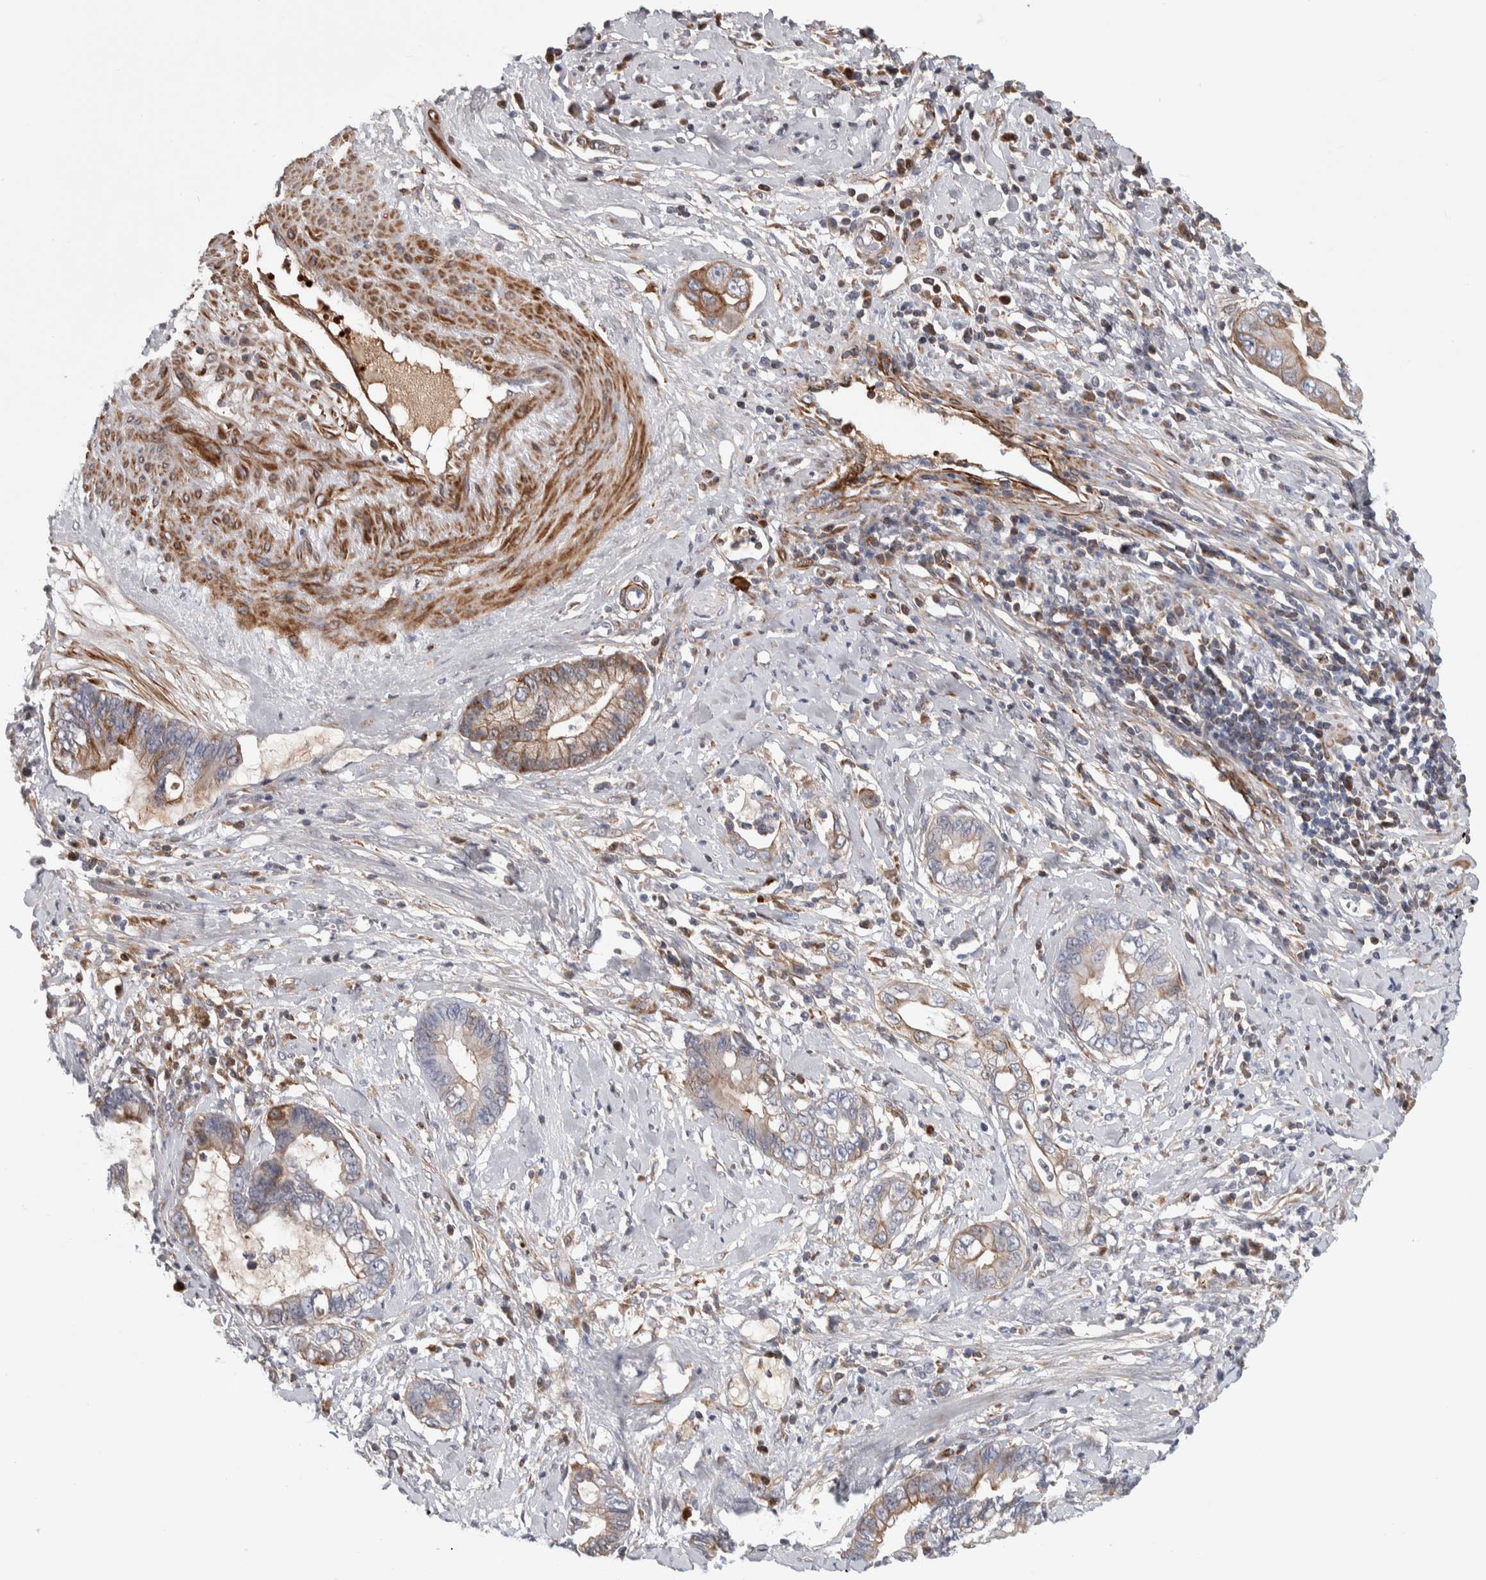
{"staining": {"intensity": "weak", "quantity": "25%-75%", "location": "cytoplasmic/membranous"}, "tissue": "cervical cancer", "cell_type": "Tumor cells", "image_type": "cancer", "snomed": [{"axis": "morphology", "description": "Adenocarcinoma, NOS"}, {"axis": "topography", "description": "Cervix"}], "caption": "Protein staining of cervical cancer tissue shows weak cytoplasmic/membranous staining in approximately 25%-75% of tumor cells.", "gene": "PSMG3", "patient": {"sex": "female", "age": 44}}